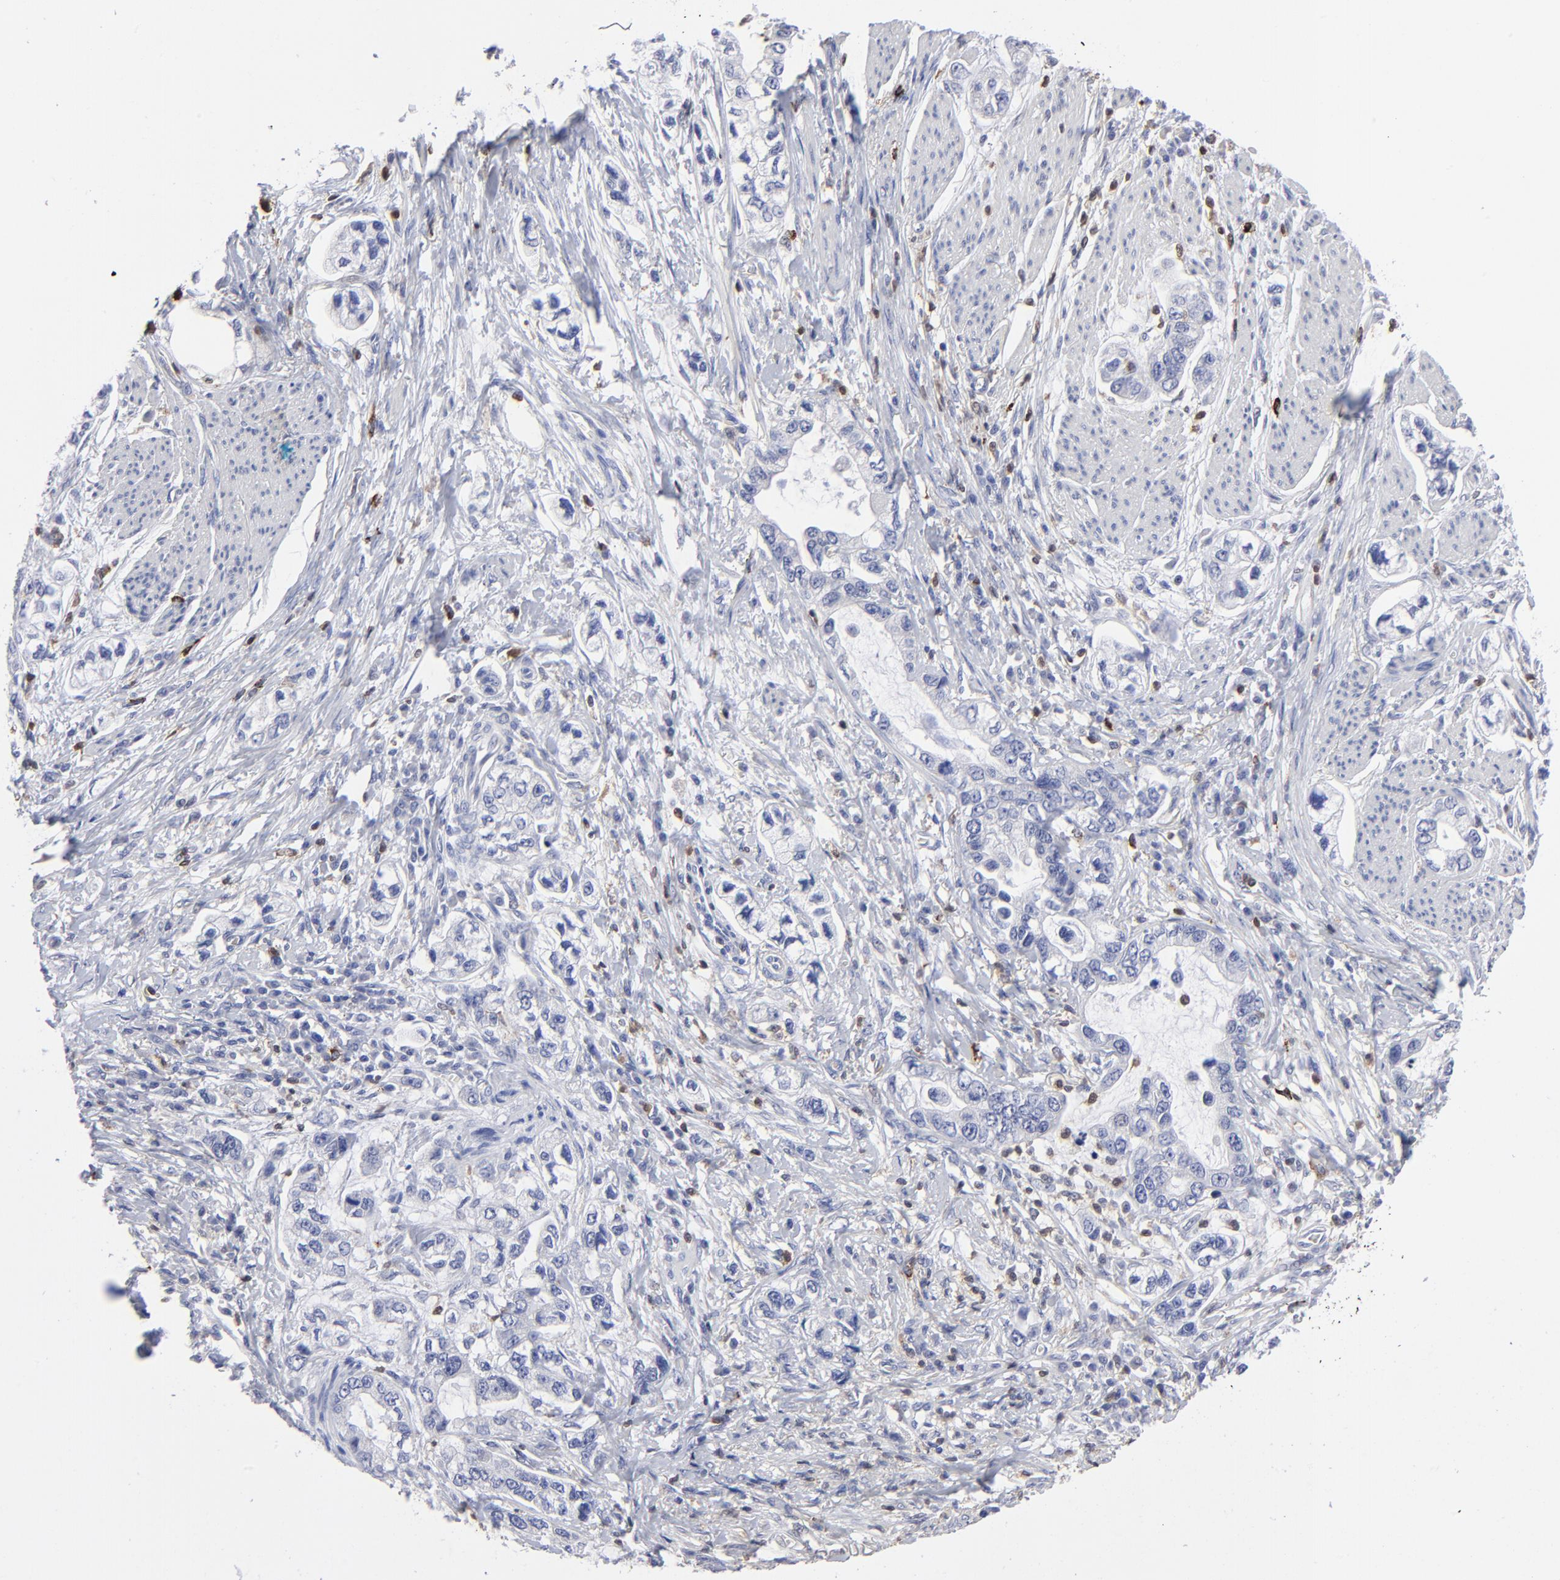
{"staining": {"intensity": "negative", "quantity": "none", "location": "none"}, "tissue": "stomach cancer", "cell_type": "Tumor cells", "image_type": "cancer", "snomed": [{"axis": "morphology", "description": "Adenocarcinoma, NOS"}, {"axis": "topography", "description": "Stomach, lower"}], "caption": "This is an immunohistochemistry (IHC) histopathology image of stomach cancer. There is no staining in tumor cells.", "gene": "TBXT", "patient": {"sex": "female", "age": 93}}